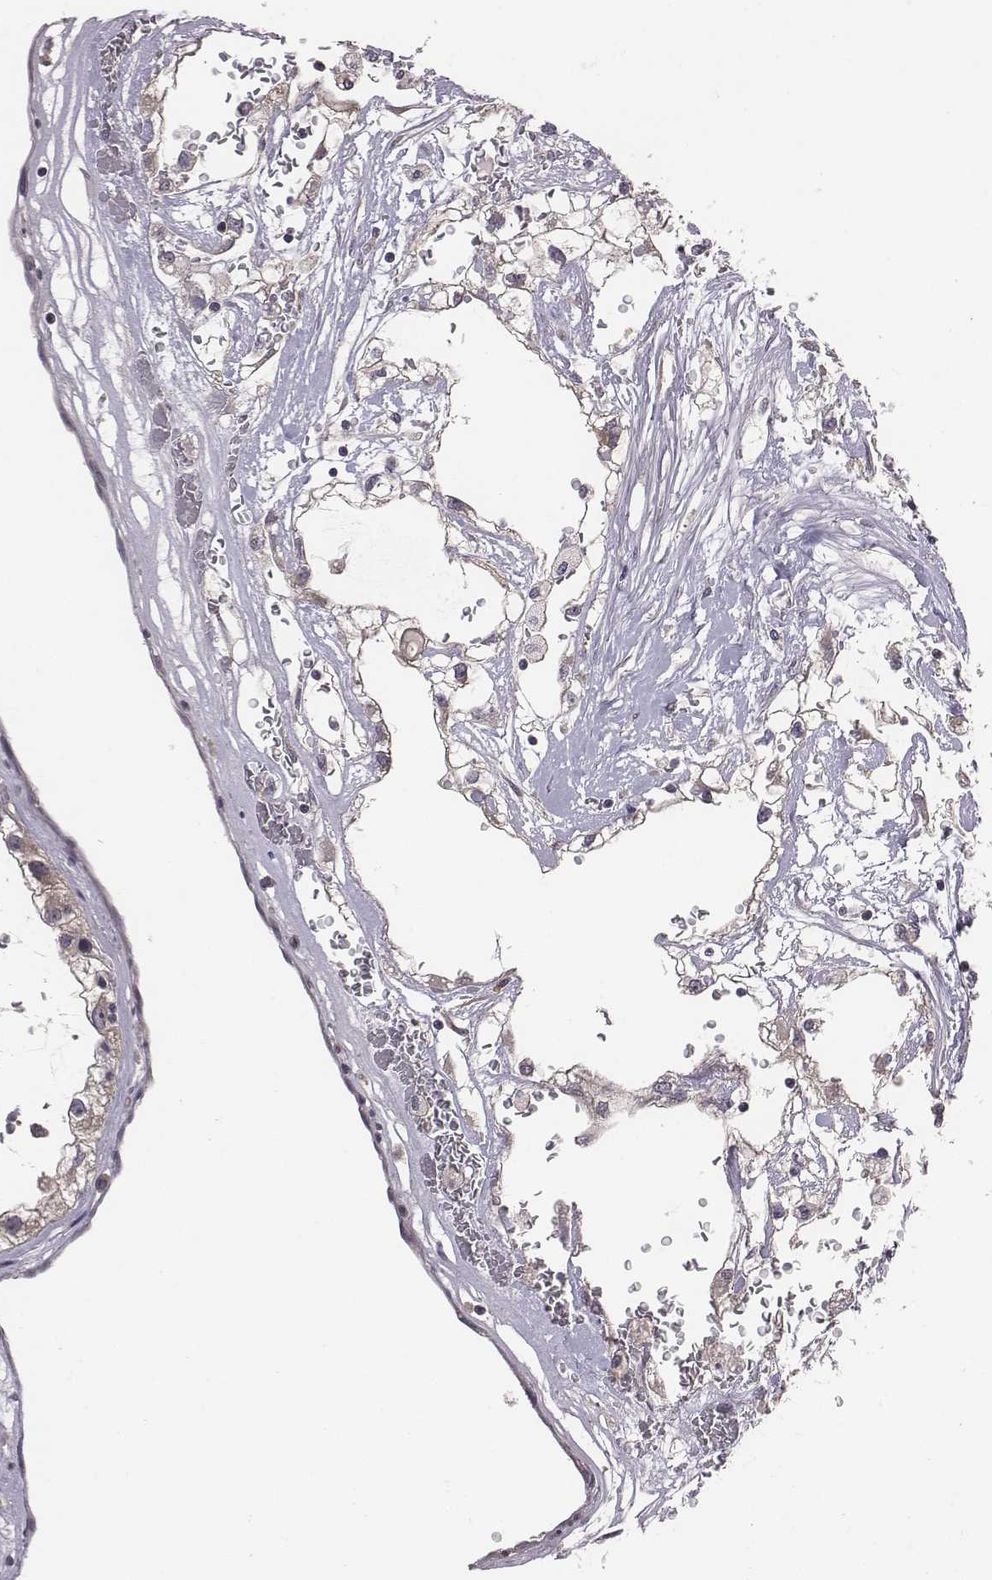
{"staining": {"intensity": "negative", "quantity": "none", "location": "none"}, "tissue": "renal cancer", "cell_type": "Tumor cells", "image_type": "cancer", "snomed": [{"axis": "morphology", "description": "Adenocarcinoma, NOS"}, {"axis": "topography", "description": "Kidney"}], "caption": "Renal adenocarcinoma was stained to show a protein in brown. There is no significant positivity in tumor cells. (Stains: DAB (3,3'-diaminobenzidine) IHC with hematoxylin counter stain, Microscopy: brightfield microscopy at high magnification).", "gene": "SMURF2", "patient": {"sex": "male", "age": 59}}